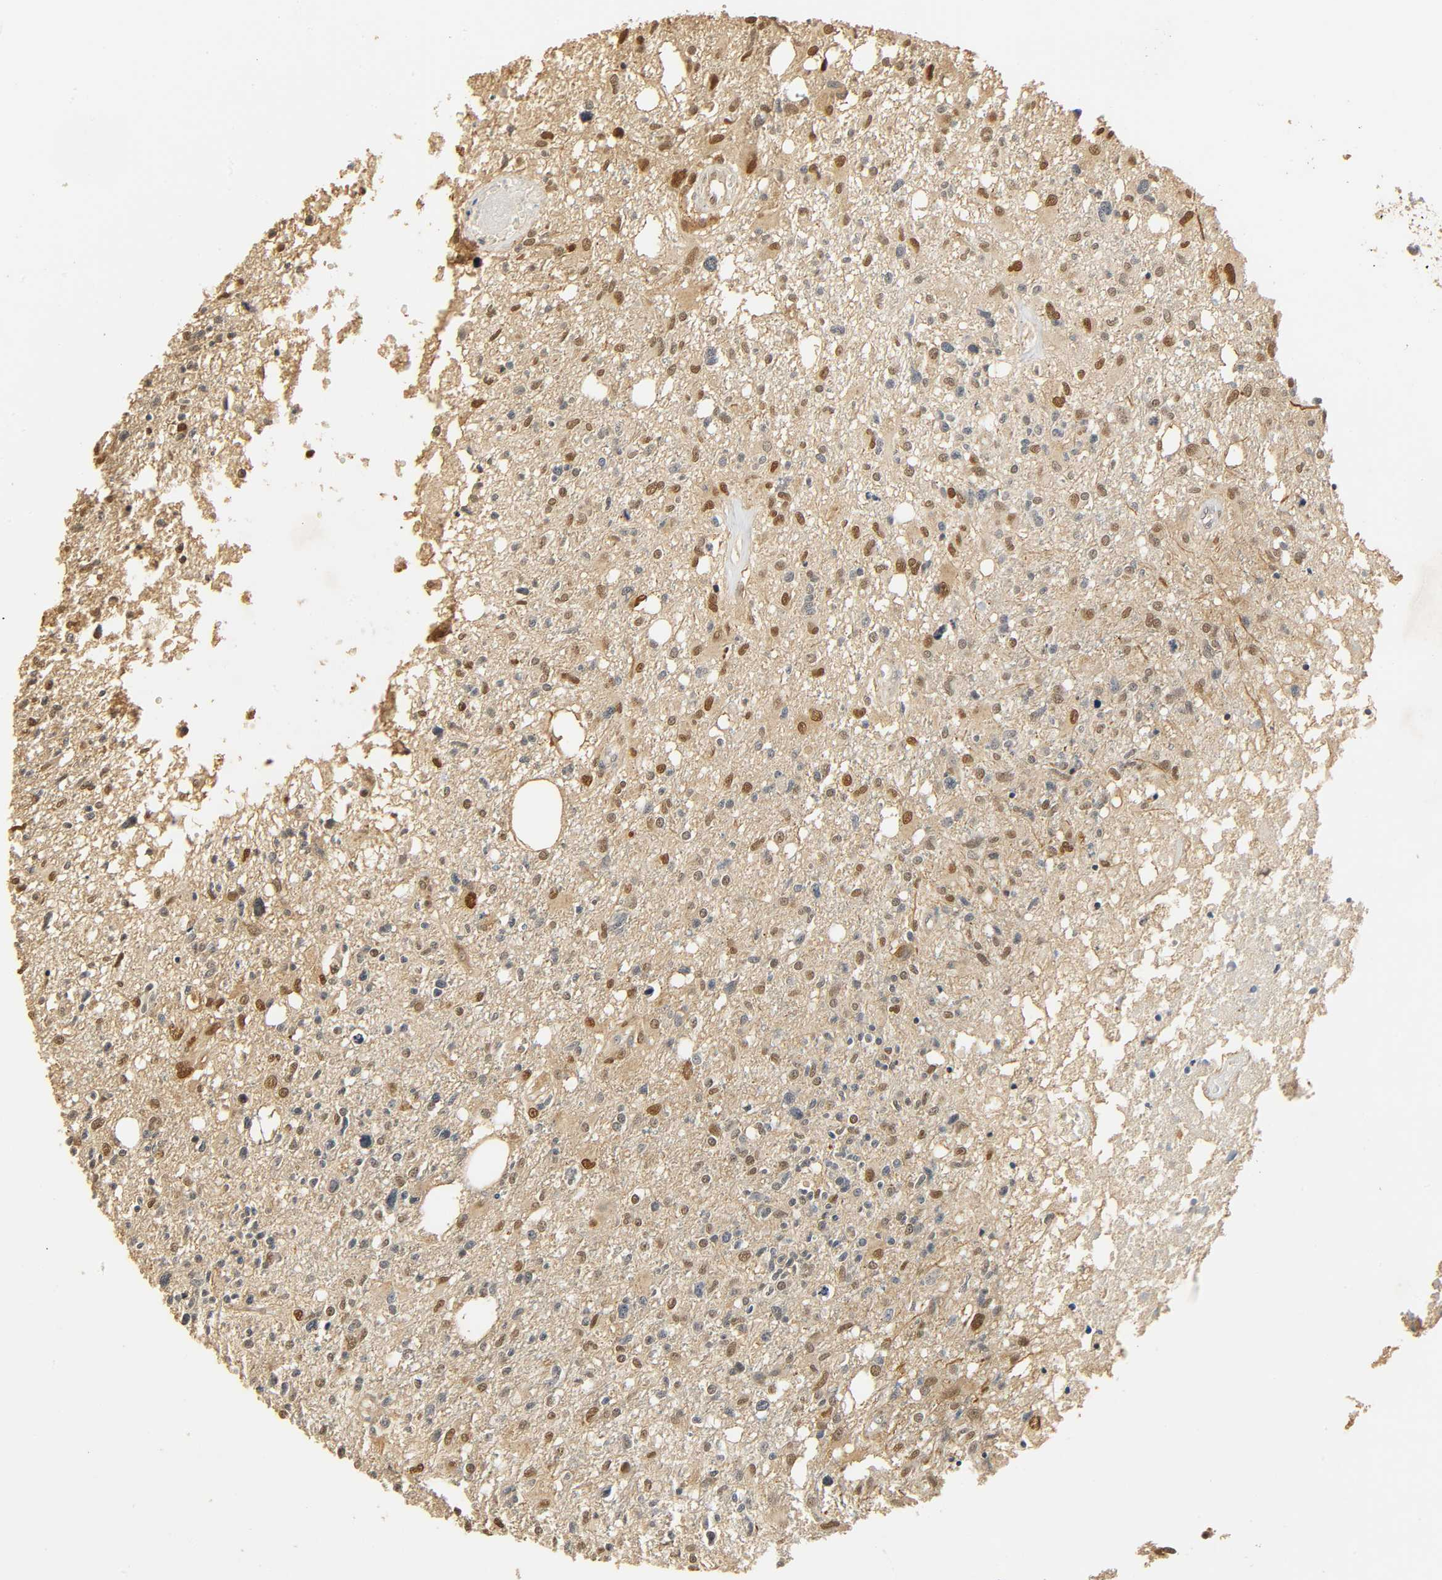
{"staining": {"intensity": "strong", "quantity": "25%-75%", "location": "nuclear"}, "tissue": "glioma", "cell_type": "Tumor cells", "image_type": "cancer", "snomed": [{"axis": "morphology", "description": "Glioma, malignant, High grade"}, {"axis": "topography", "description": "Cerebral cortex"}], "caption": "Protein expression analysis of malignant glioma (high-grade) reveals strong nuclear expression in about 25%-75% of tumor cells. (DAB = brown stain, brightfield microscopy at high magnification).", "gene": "ZFPM2", "patient": {"sex": "male", "age": 76}}